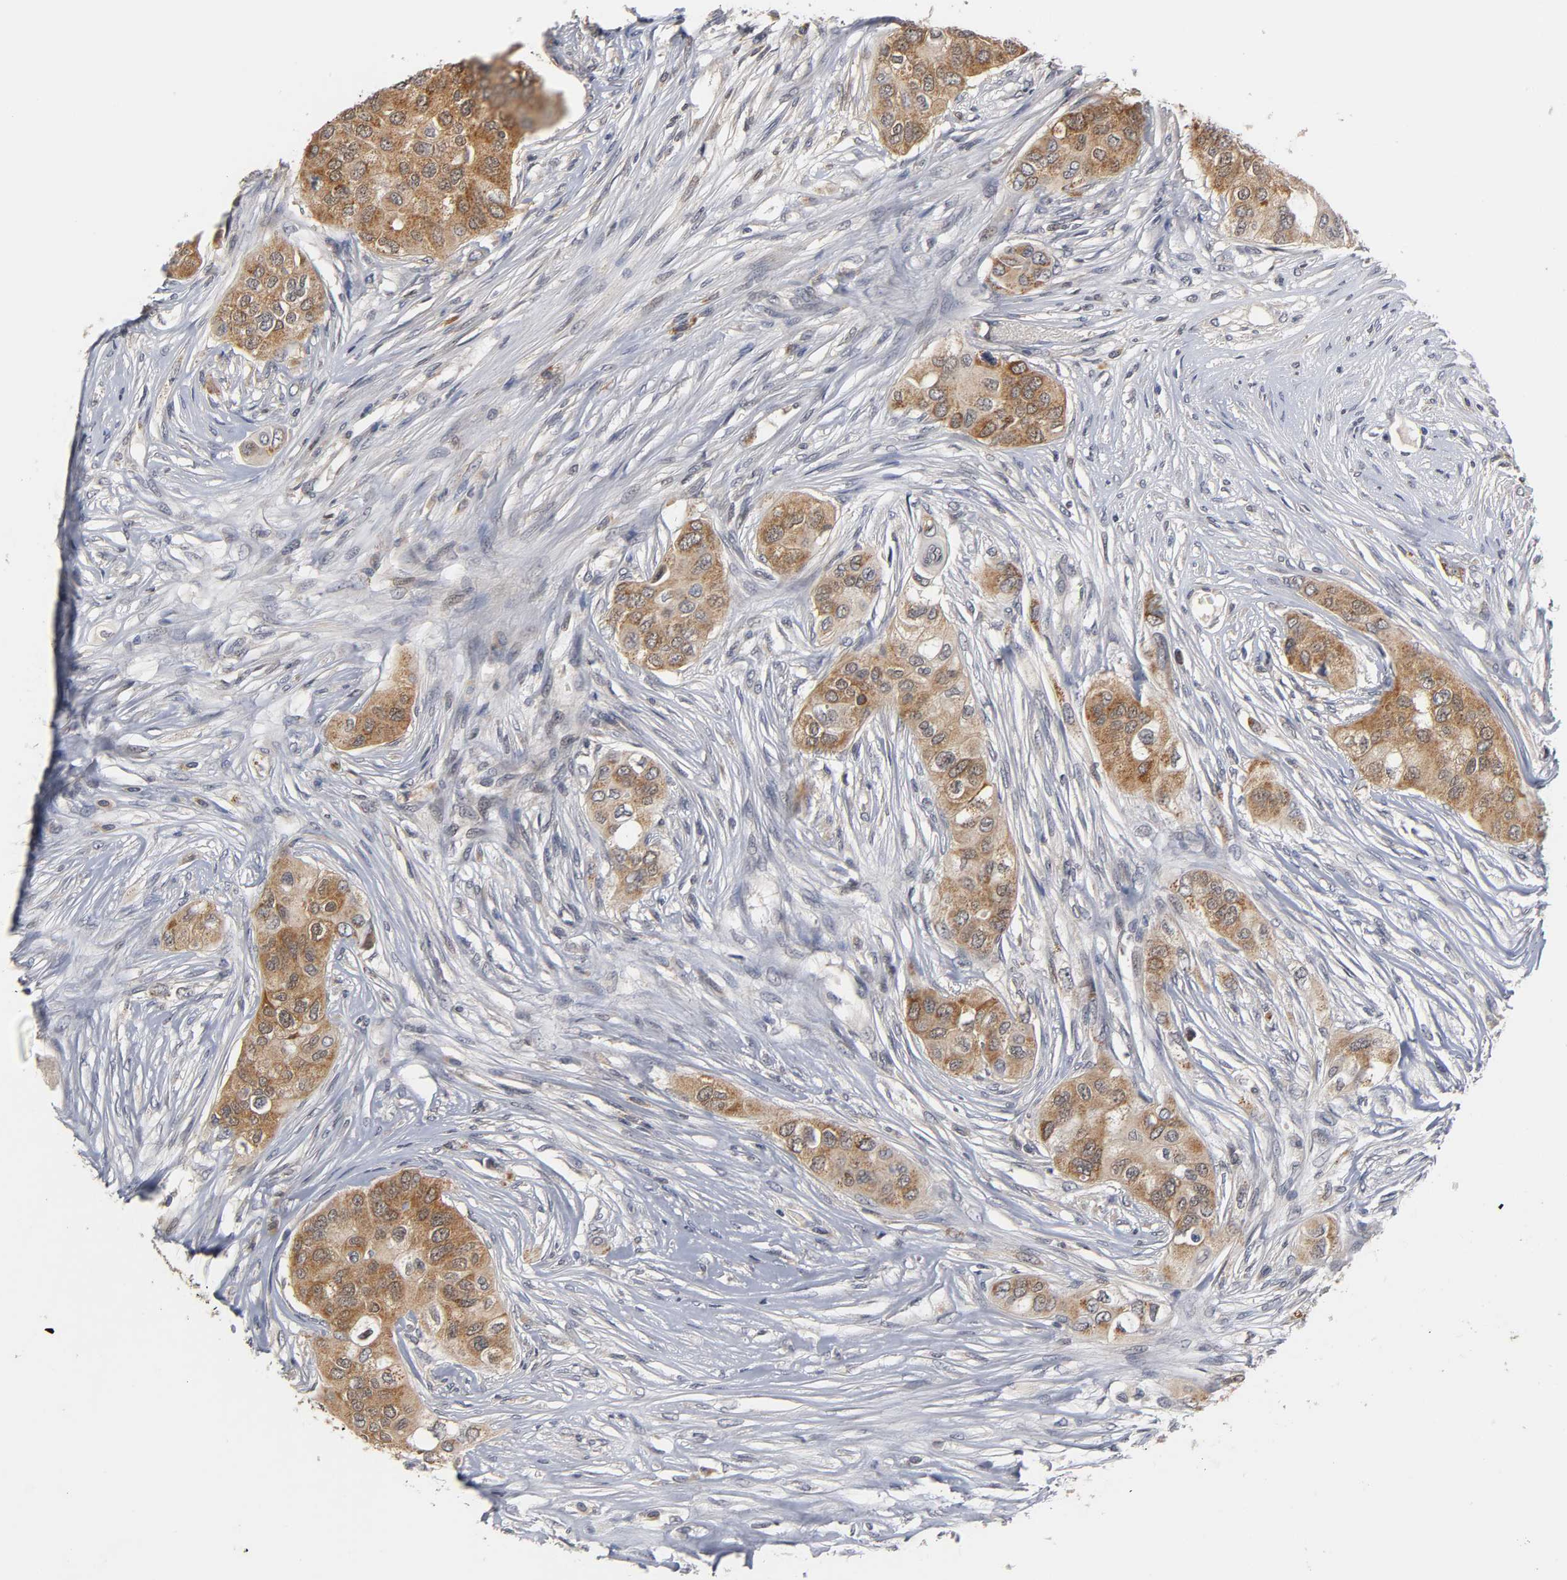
{"staining": {"intensity": "moderate", "quantity": ">75%", "location": "cytoplasmic/membranous"}, "tissue": "breast cancer", "cell_type": "Tumor cells", "image_type": "cancer", "snomed": [{"axis": "morphology", "description": "Normal tissue, NOS"}, {"axis": "morphology", "description": "Duct carcinoma"}, {"axis": "topography", "description": "Breast"}], "caption": "This photomicrograph displays immunohistochemistry (IHC) staining of breast cancer (invasive ductal carcinoma), with medium moderate cytoplasmic/membranous expression in approximately >75% of tumor cells.", "gene": "GSTZ1", "patient": {"sex": "female", "age": 49}}